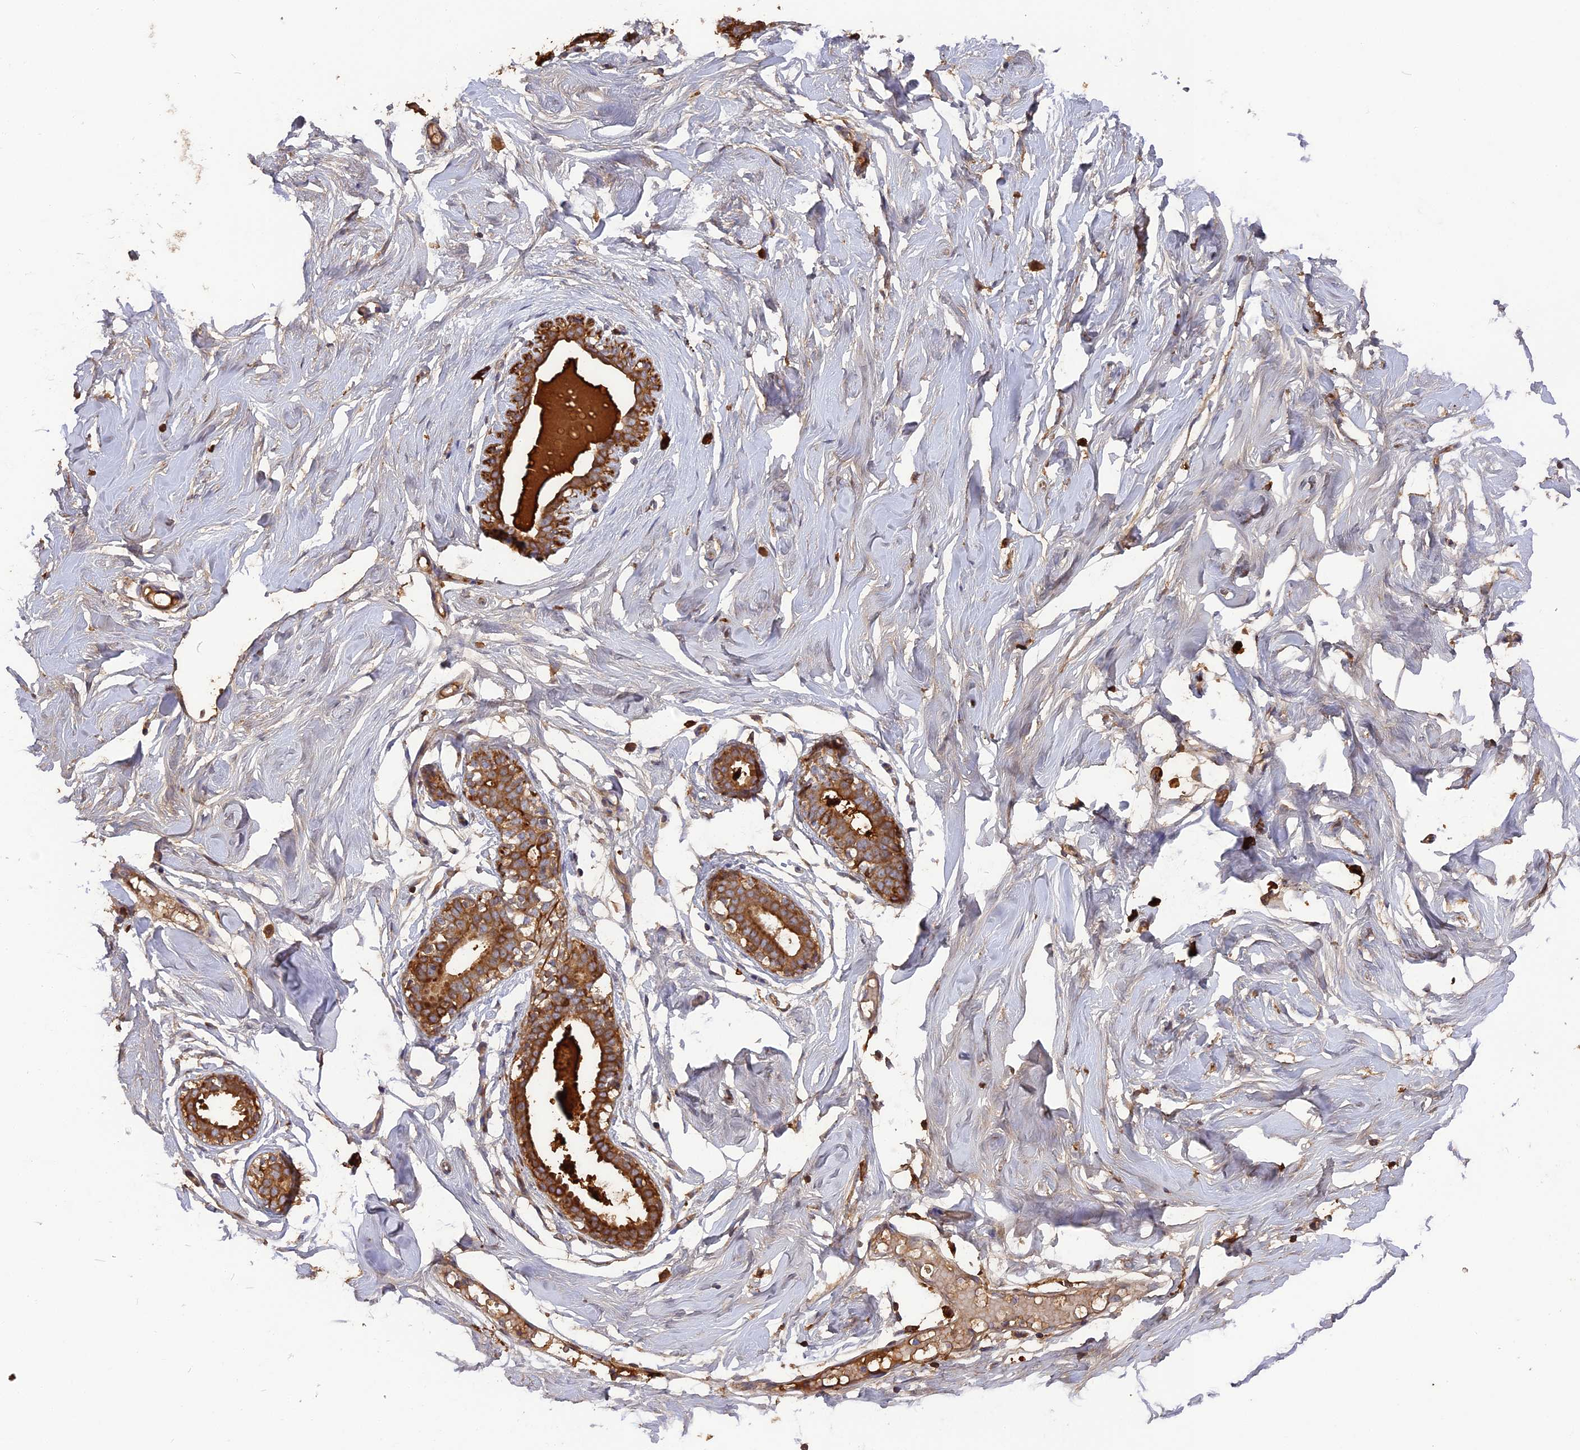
{"staining": {"intensity": "weak", "quantity": "25%-75%", "location": "cytoplasmic/membranous"}, "tissue": "breast", "cell_type": "Adipocytes", "image_type": "normal", "snomed": [{"axis": "morphology", "description": "Normal tissue, NOS"}, {"axis": "morphology", "description": "Adenoma, NOS"}, {"axis": "topography", "description": "Breast"}], "caption": "Breast stained with immunohistochemistry exhibits weak cytoplasmic/membranous staining in approximately 25%-75% of adipocytes. (brown staining indicates protein expression, while blue staining denotes nuclei).", "gene": "ERMAP", "patient": {"sex": "female", "age": 23}}